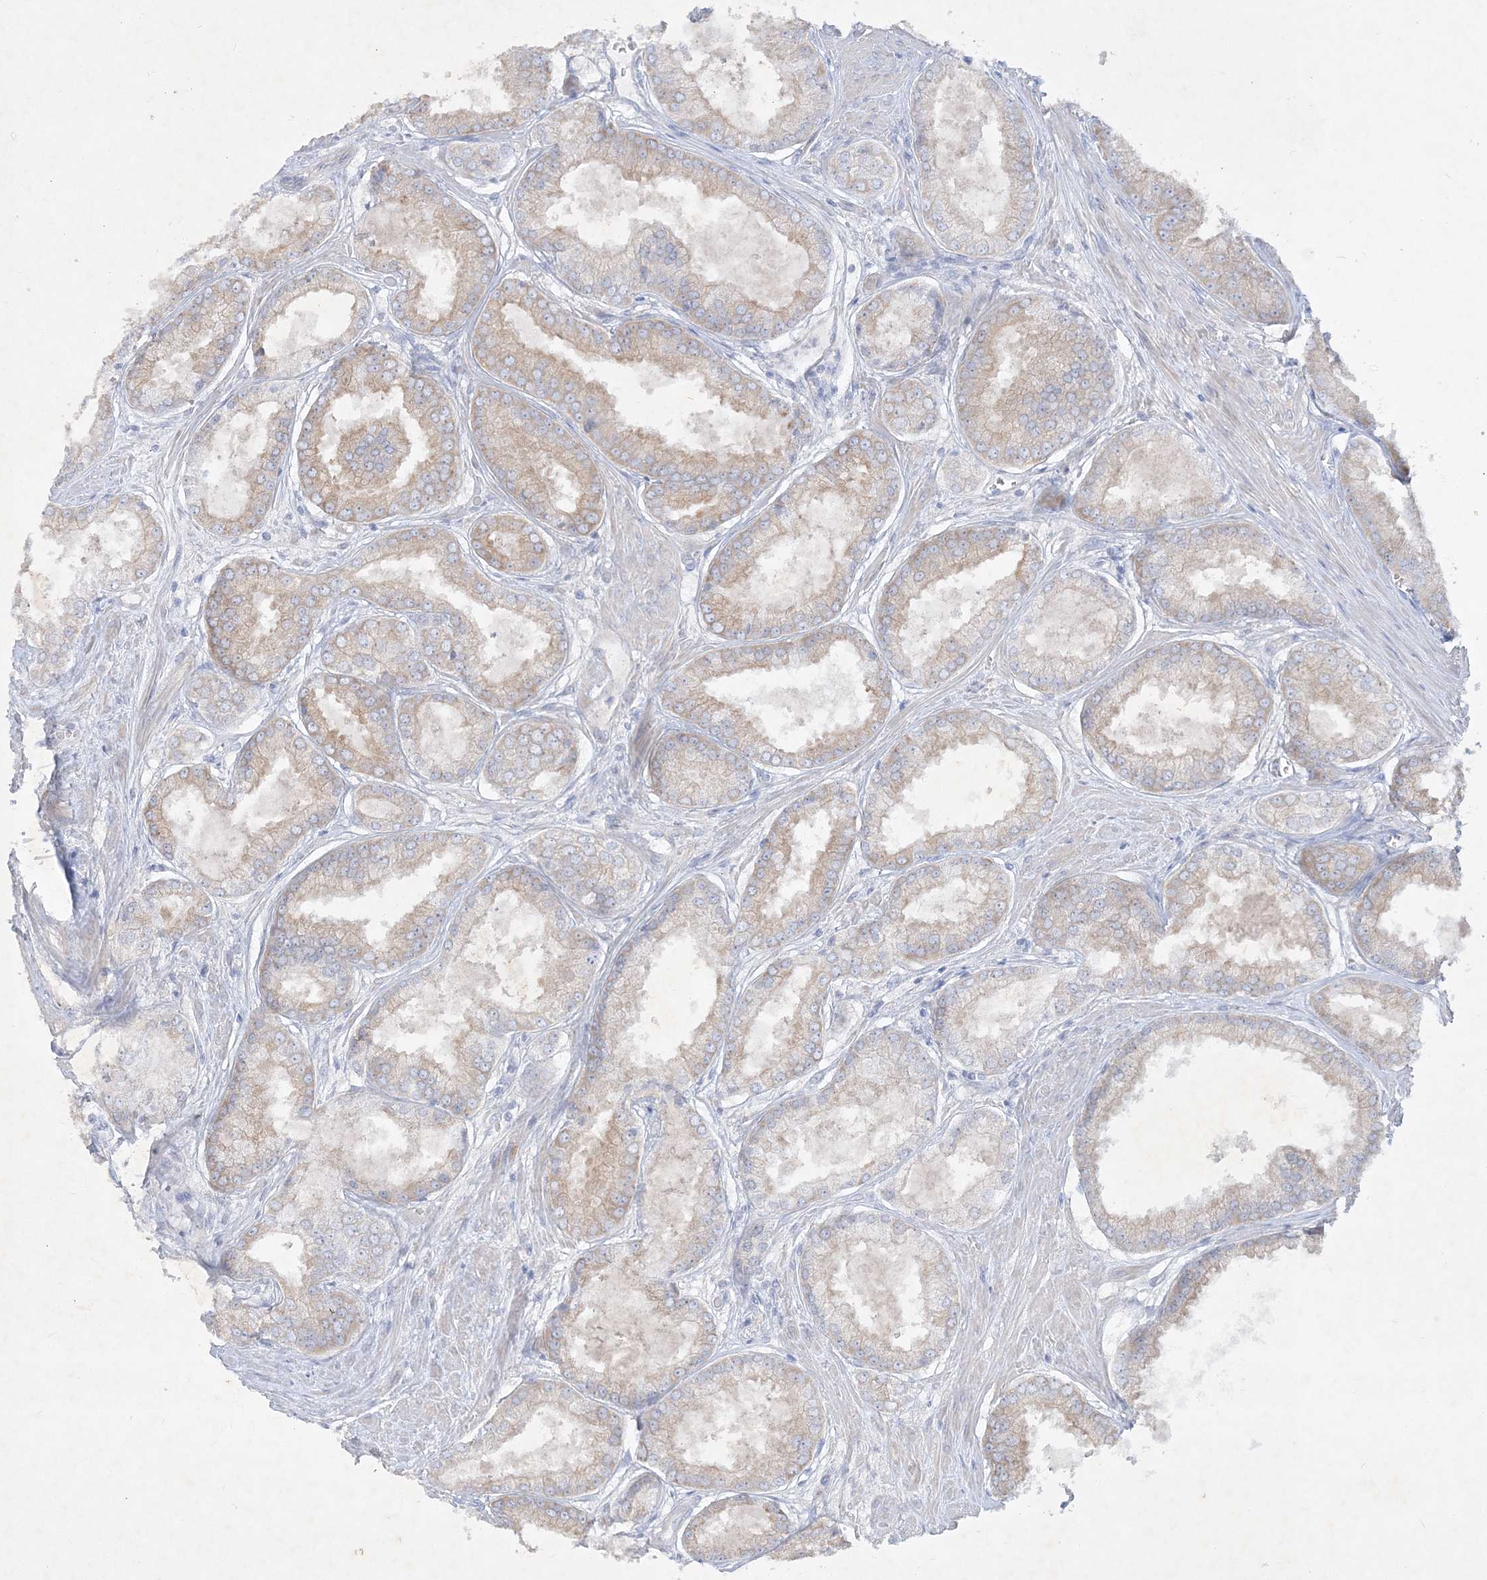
{"staining": {"intensity": "weak", "quantity": ">75%", "location": "cytoplasmic/membranous"}, "tissue": "prostate cancer", "cell_type": "Tumor cells", "image_type": "cancer", "snomed": [{"axis": "morphology", "description": "Adenocarcinoma, Low grade"}, {"axis": "topography", "description": "Prostate"}], "caption": "Immunohistochemical staining of human low-grade adenocarcinoma (prostate) reveals low levels of weak cytoplasmic/membranous expression in about >75% of tumor cells.", "gene": "FARSB", "patient": {"sex": "male", "age": 64}}